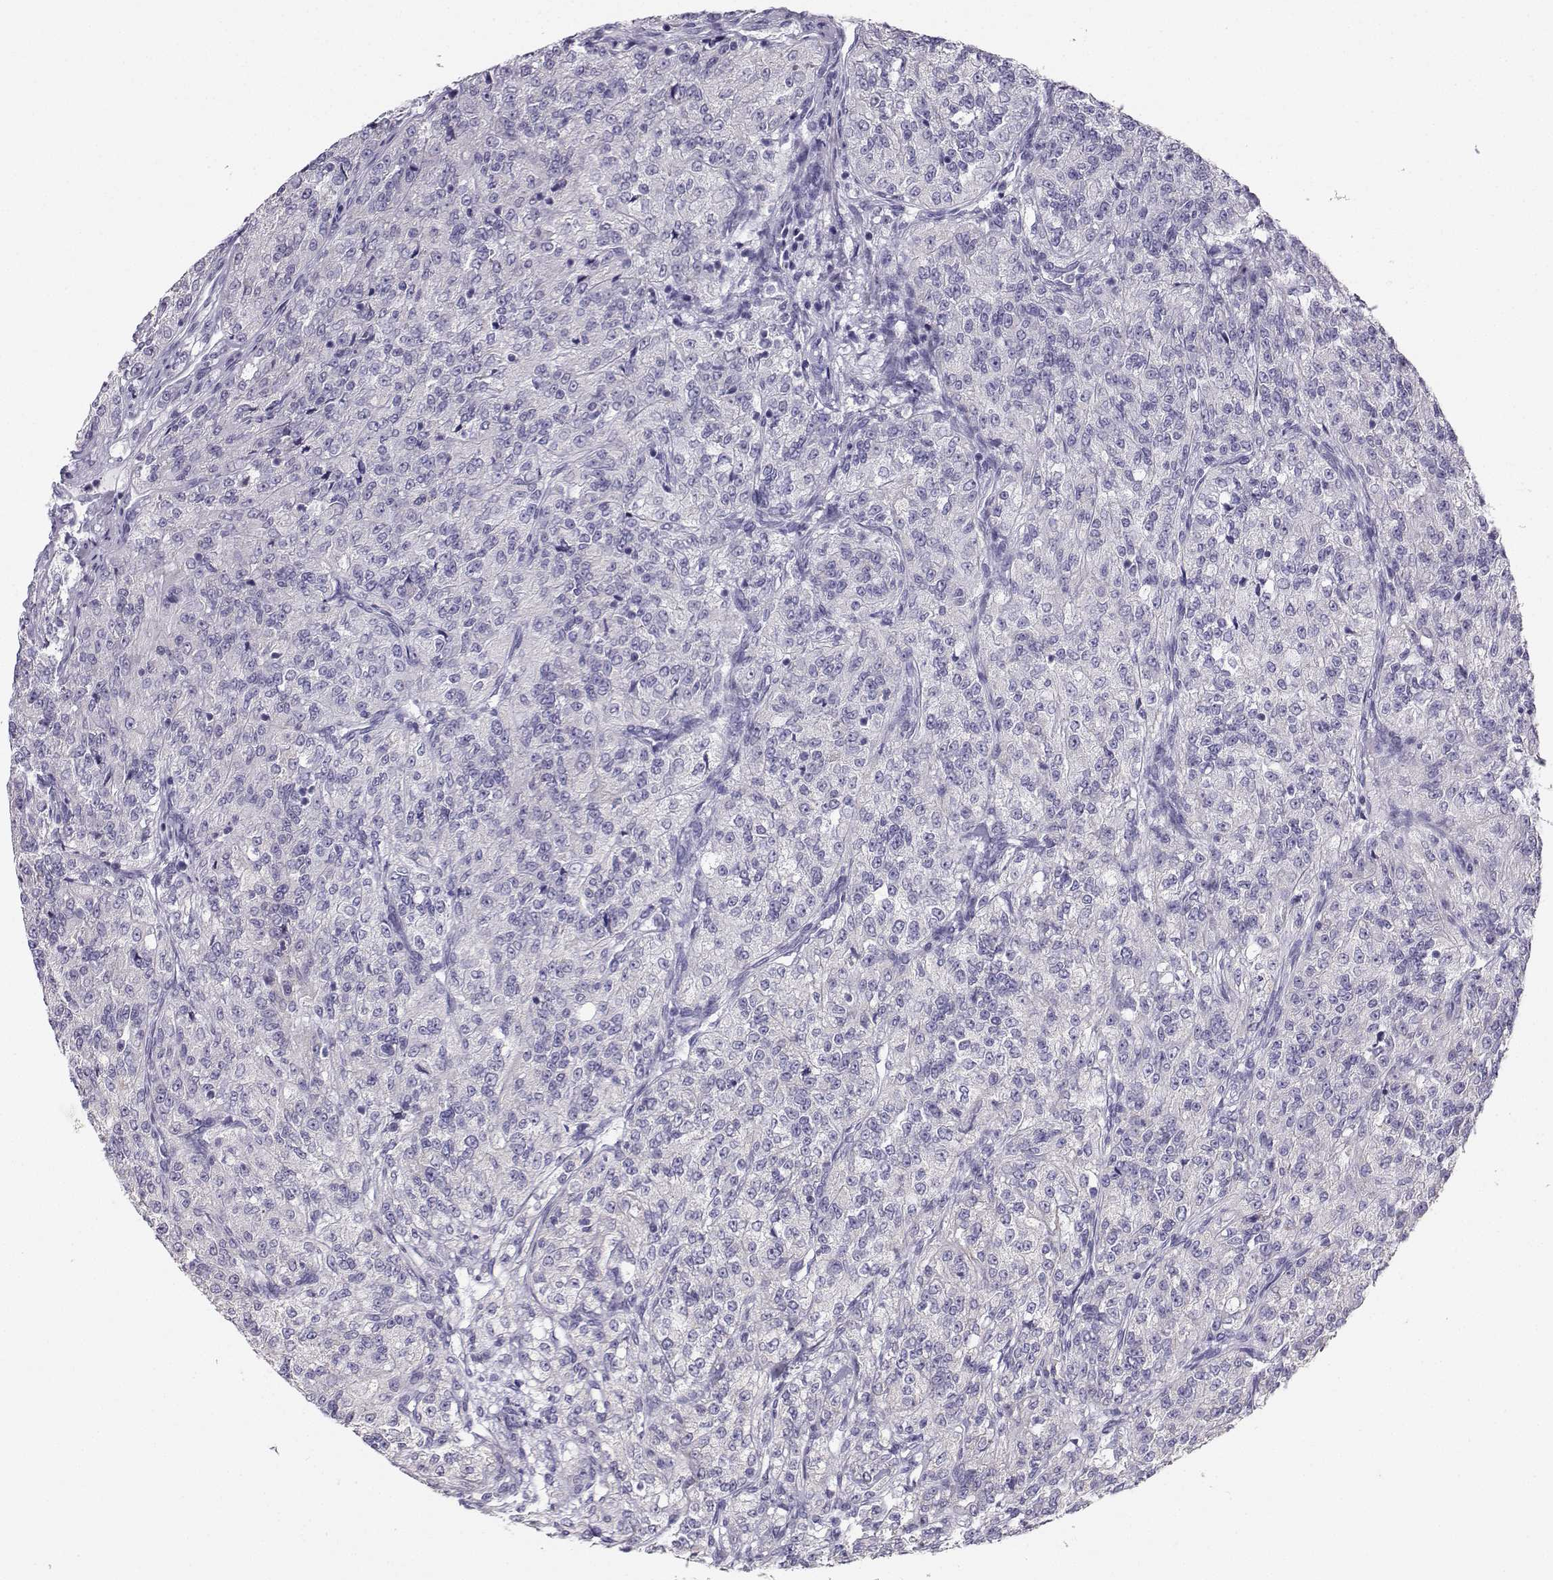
{"staining": {"intensity": "negative", "quantity": "none", "location": "none"}, "tissue": "renal cancer", "cell_type": "Tumor cells", "image_type": "cancer", "snomed": [{"axis": "morphology", "description": "Adenocarcinoma, NOS"}, {"axis": "topography", "description": "Kidney"}], "caption": "Immunohistochemical staining of adenocarcinoma (renal) reveals no significant expression in tumor cells.", "gene": "AVP", "patient": {"sex": "female", "age": 63}}